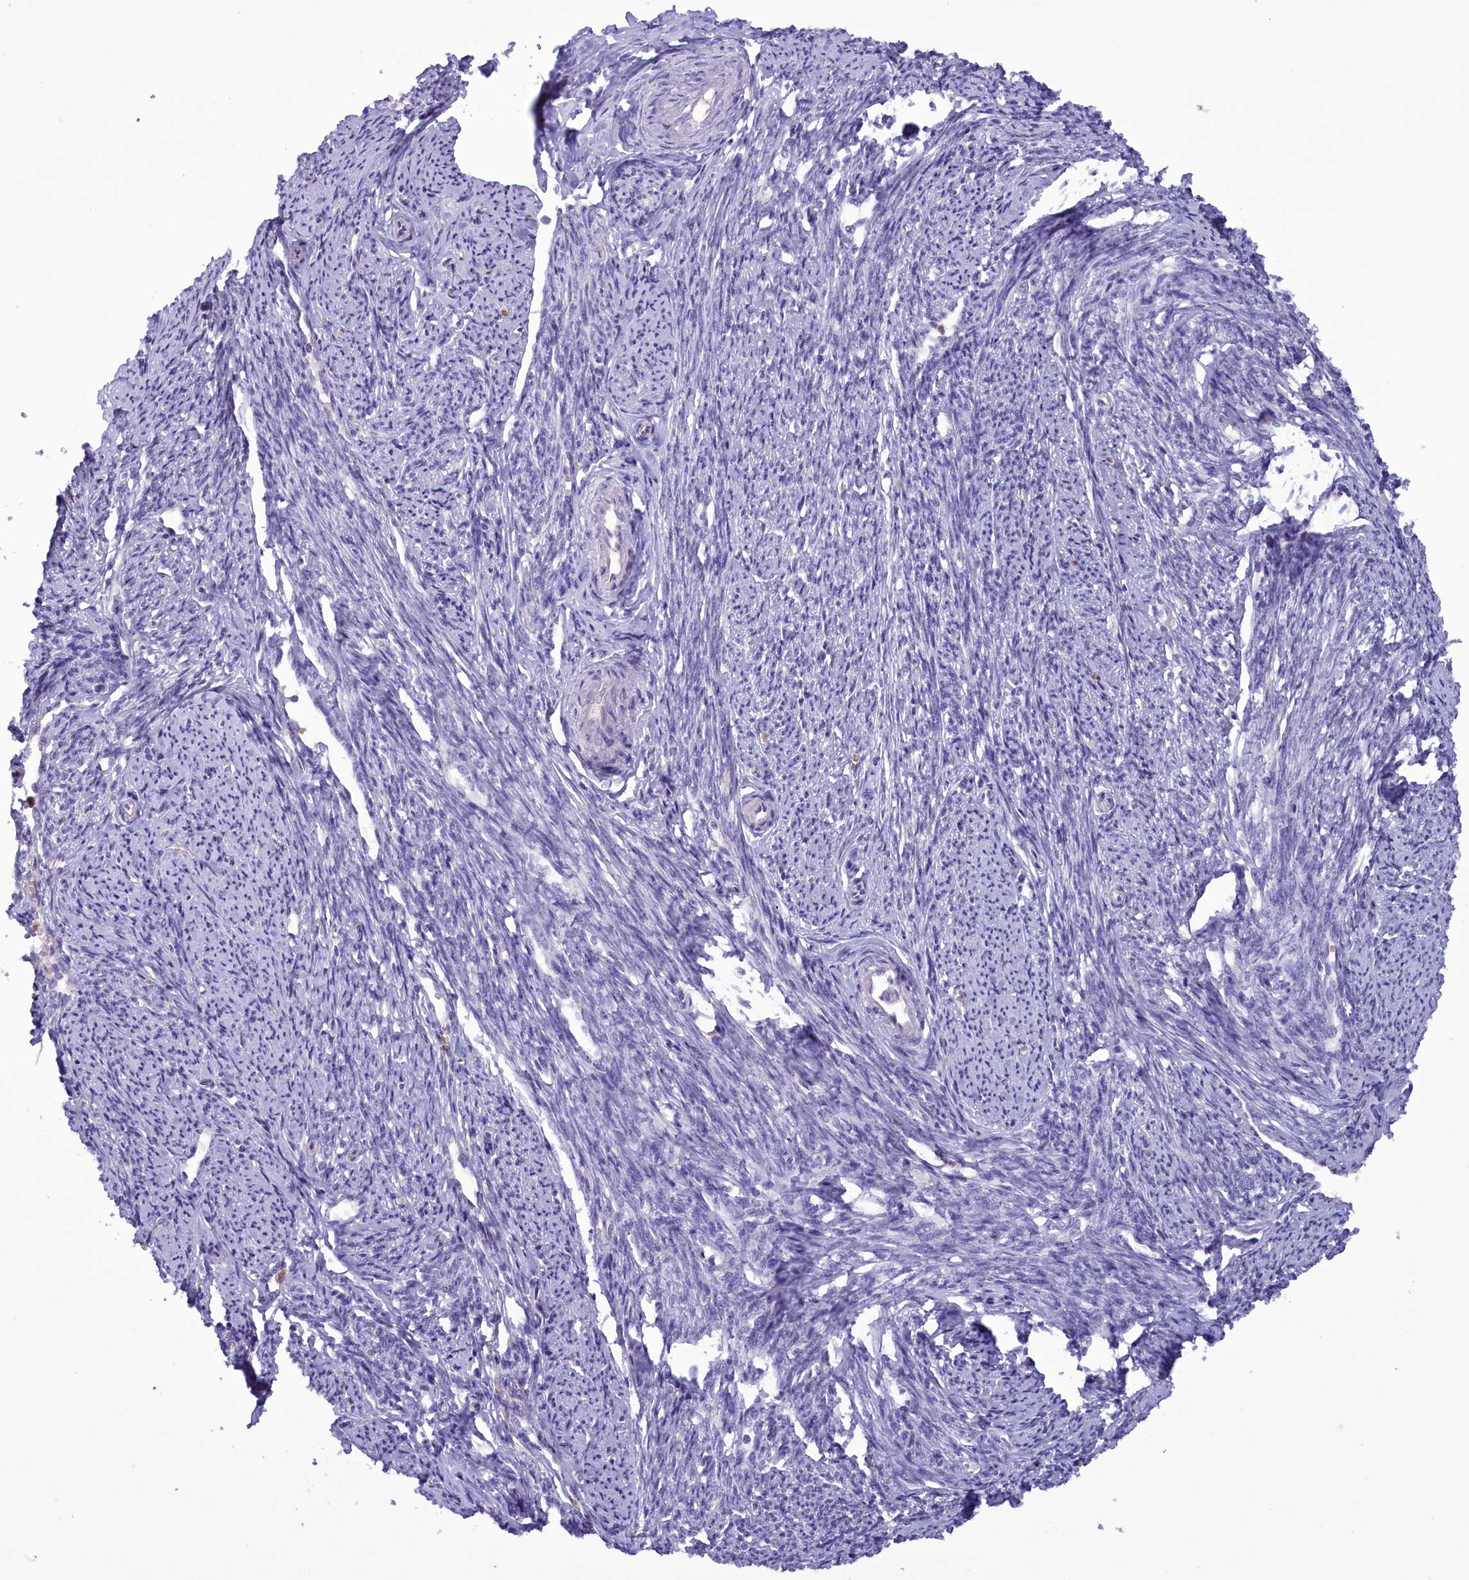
{"staining": {"intensity": "negative", "quantity": "none", "location": "none"}, "tissue": "smooth muscle", "cell_type": "Smooth muscle cells", "image_type": "normal", "snomed": [{"axis": "morphology", "description": "Normal tissue, NOS"}, {"axis": "topography", "description": "Smooth muscle"}, {"axis": "topography", "description": "Uterus"}], "caption": "The image exhibits no staining of smooth muscle cells in normal smooth muscle.", "gene": "FAM149B1", "patient": {"sex": "female", "age": 59}}